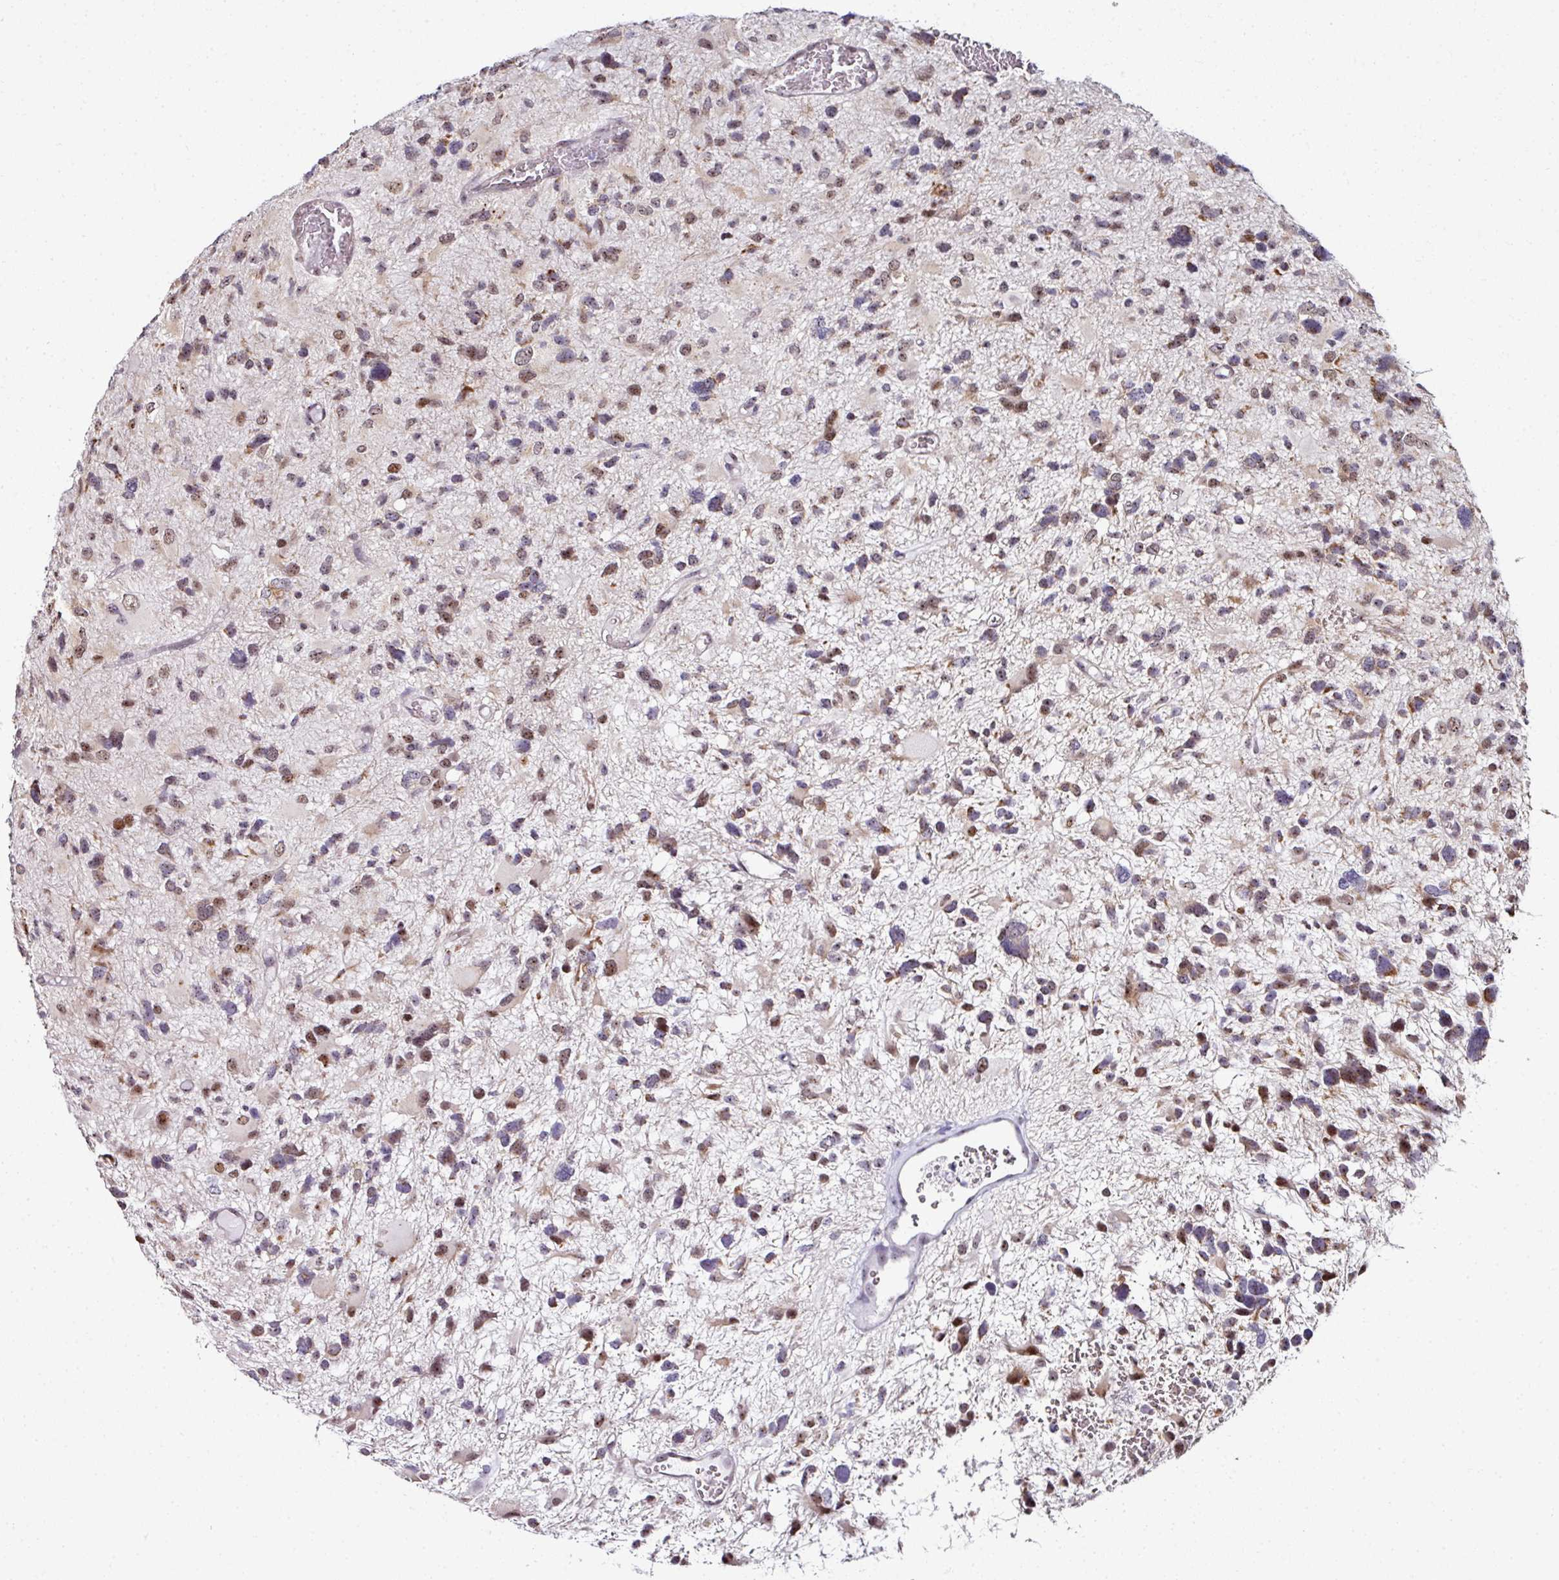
{"staining": {"intensity": "moderate", "quantity": ">75%", "location": "cytoplasmic/membranous,nuclear"}, "tissue": "glioma", "cell_type": "Tumor cells", "image_type": "cancer", "snomed": [{"axis": "morphology", "description": "Glioma, malignant, High grade"}, {"axis": "topography", "description": "Brain"}], "caption": "This micrograph reveals IHC staining of malignant glioma (high-grade), with medium moderate cytoplasmic/membranous and nuclear staining in about >75% of tumor cells.", "gene": "NACC2", "patient": {"sex": "female", "age": 11}}